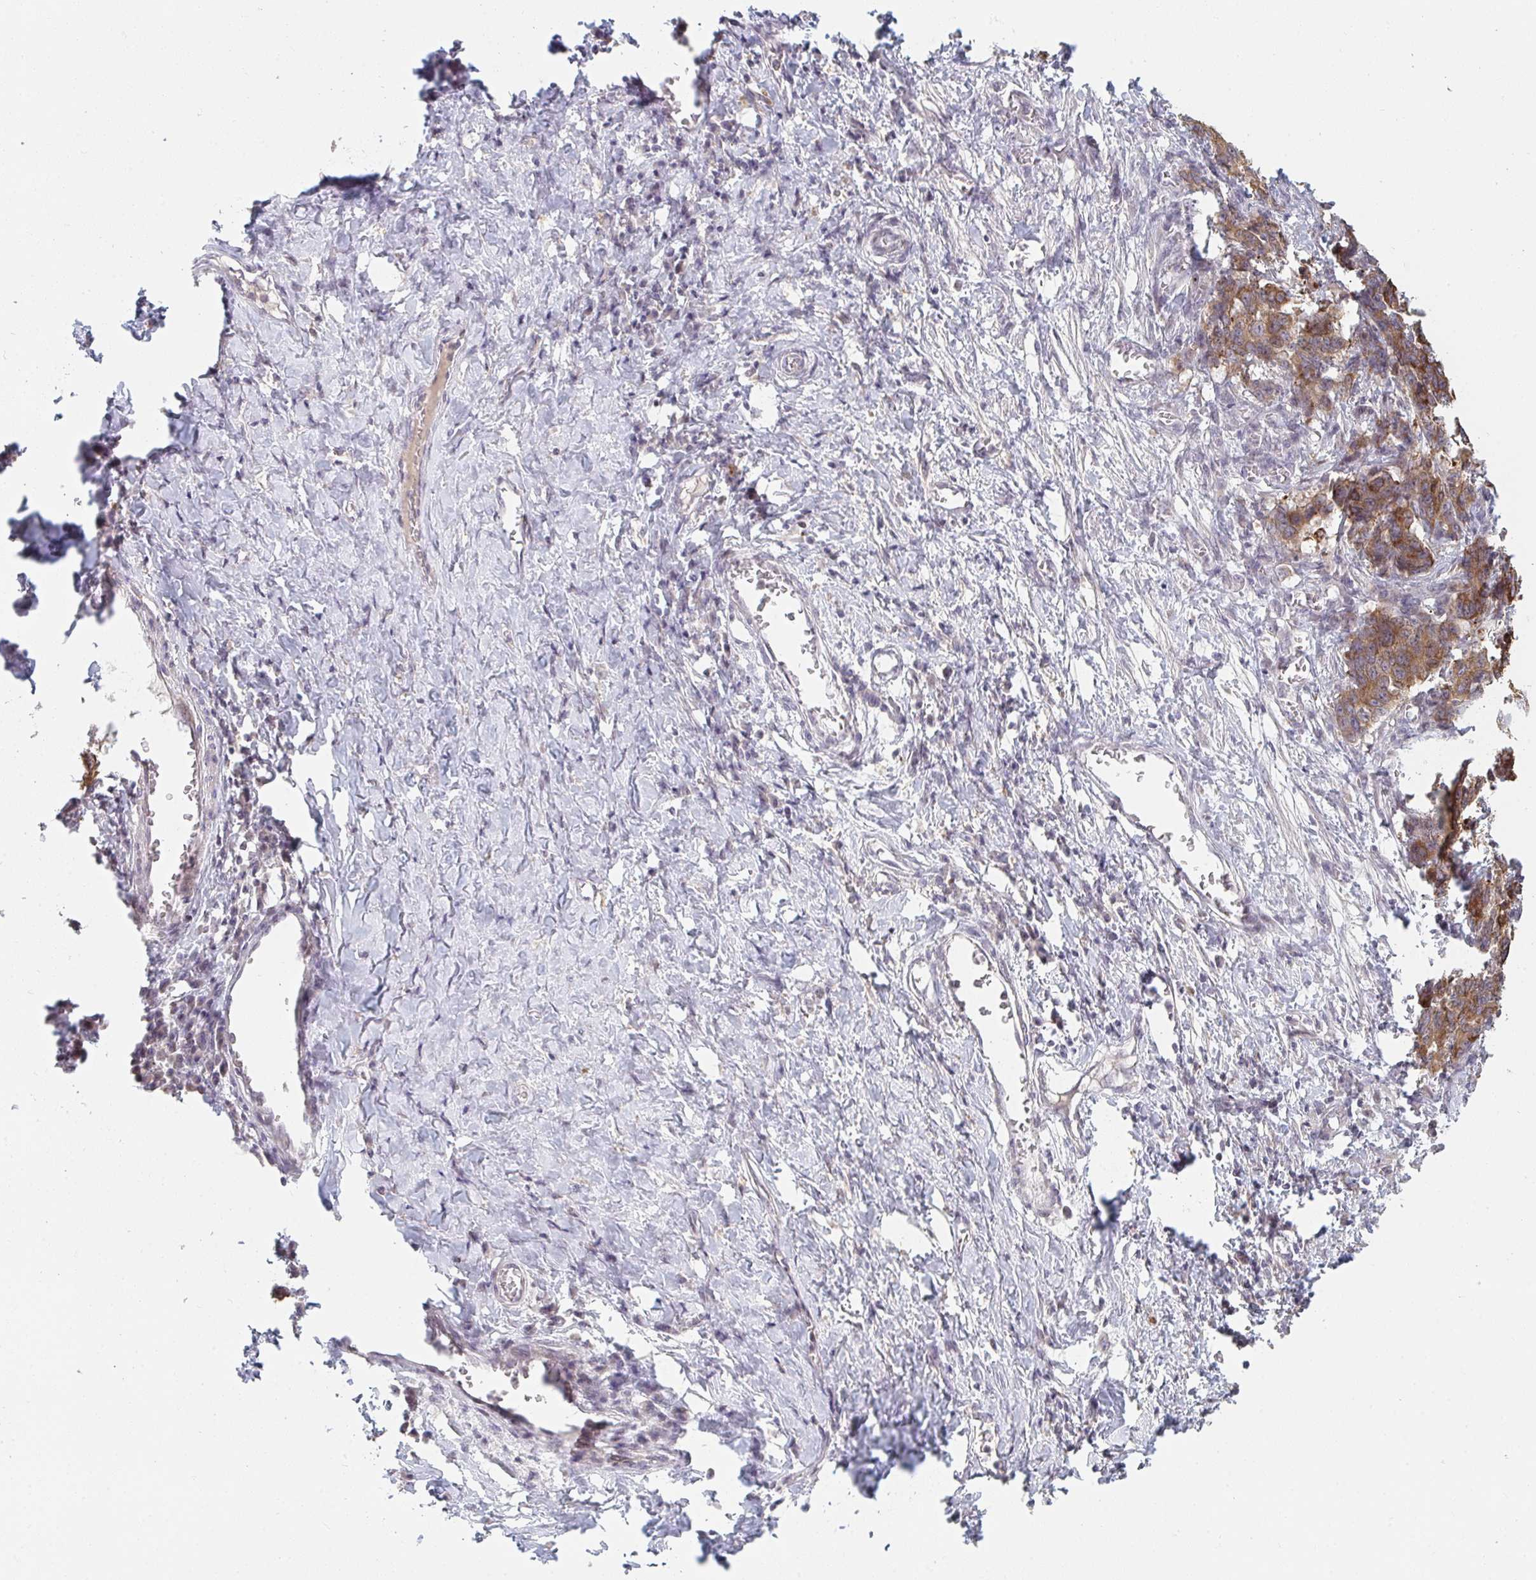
{"staining": {"intensity": "moderate", "quantity": ">75%", "location": "cytoplasmic/membranous"}, "tissue": "stomach cancer", "cell_type": "Tumor cells", "image_type": "cancer", "snomed": [{"axis": "morphology", "description": "Normal tissue, NOS"}, {"axis": "morphology", "description": "Adenocarcinoma, NOS"}, {"axis": "topography", "description": "Stomach"}], "caption": "There is medium levels of moderate cytoplasmic/membranous staining in tumor cells of adenocarcinoma (stomach), as demonstrated by immunohistochemical staining (brown color).", "gene": "DCST1", "patient": {"sex": "female", "age": 64}}